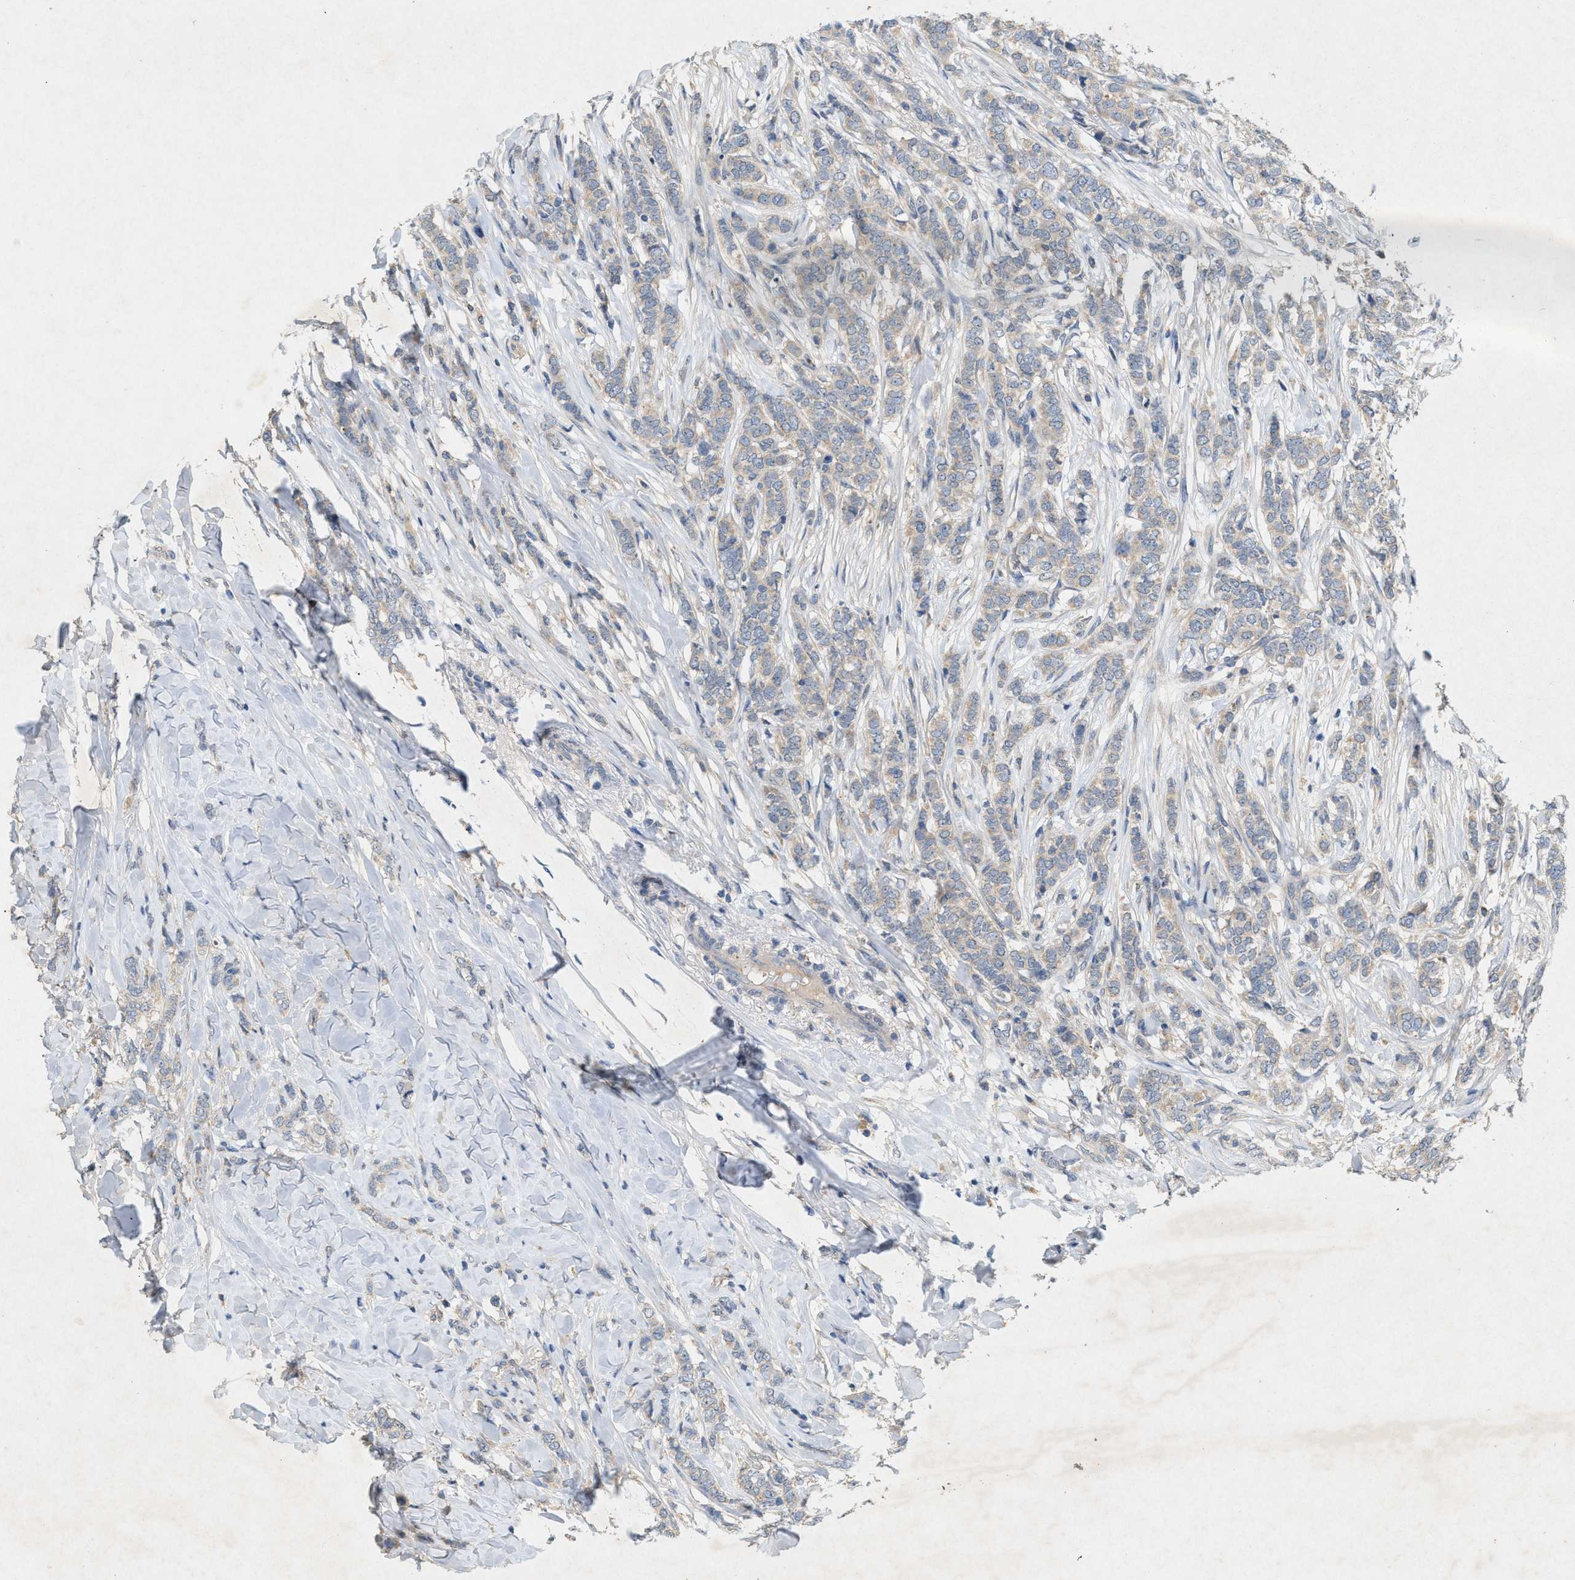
{"staining": {"intensity": "weak", "quantity": "<25%", "location": "cytoplasmic/membranous"}, "tissue": "breast cancer", "cell_type": "Tumor cells", "image_type": "cancer", "snomed": [{"axis": "morphology", "description": "Lobular carcinoma"}, {"axis": "topography", "description": "Skin"}, {"axis": "topography", "description": "Breast"}], "caption": "An immunohistochemistry photomicrograph of breast cancer is shown. There is no staining in tumor cells of breast cancer.", "gene": "DCAF7", "patient": {"sex": "female", "age": 46}}